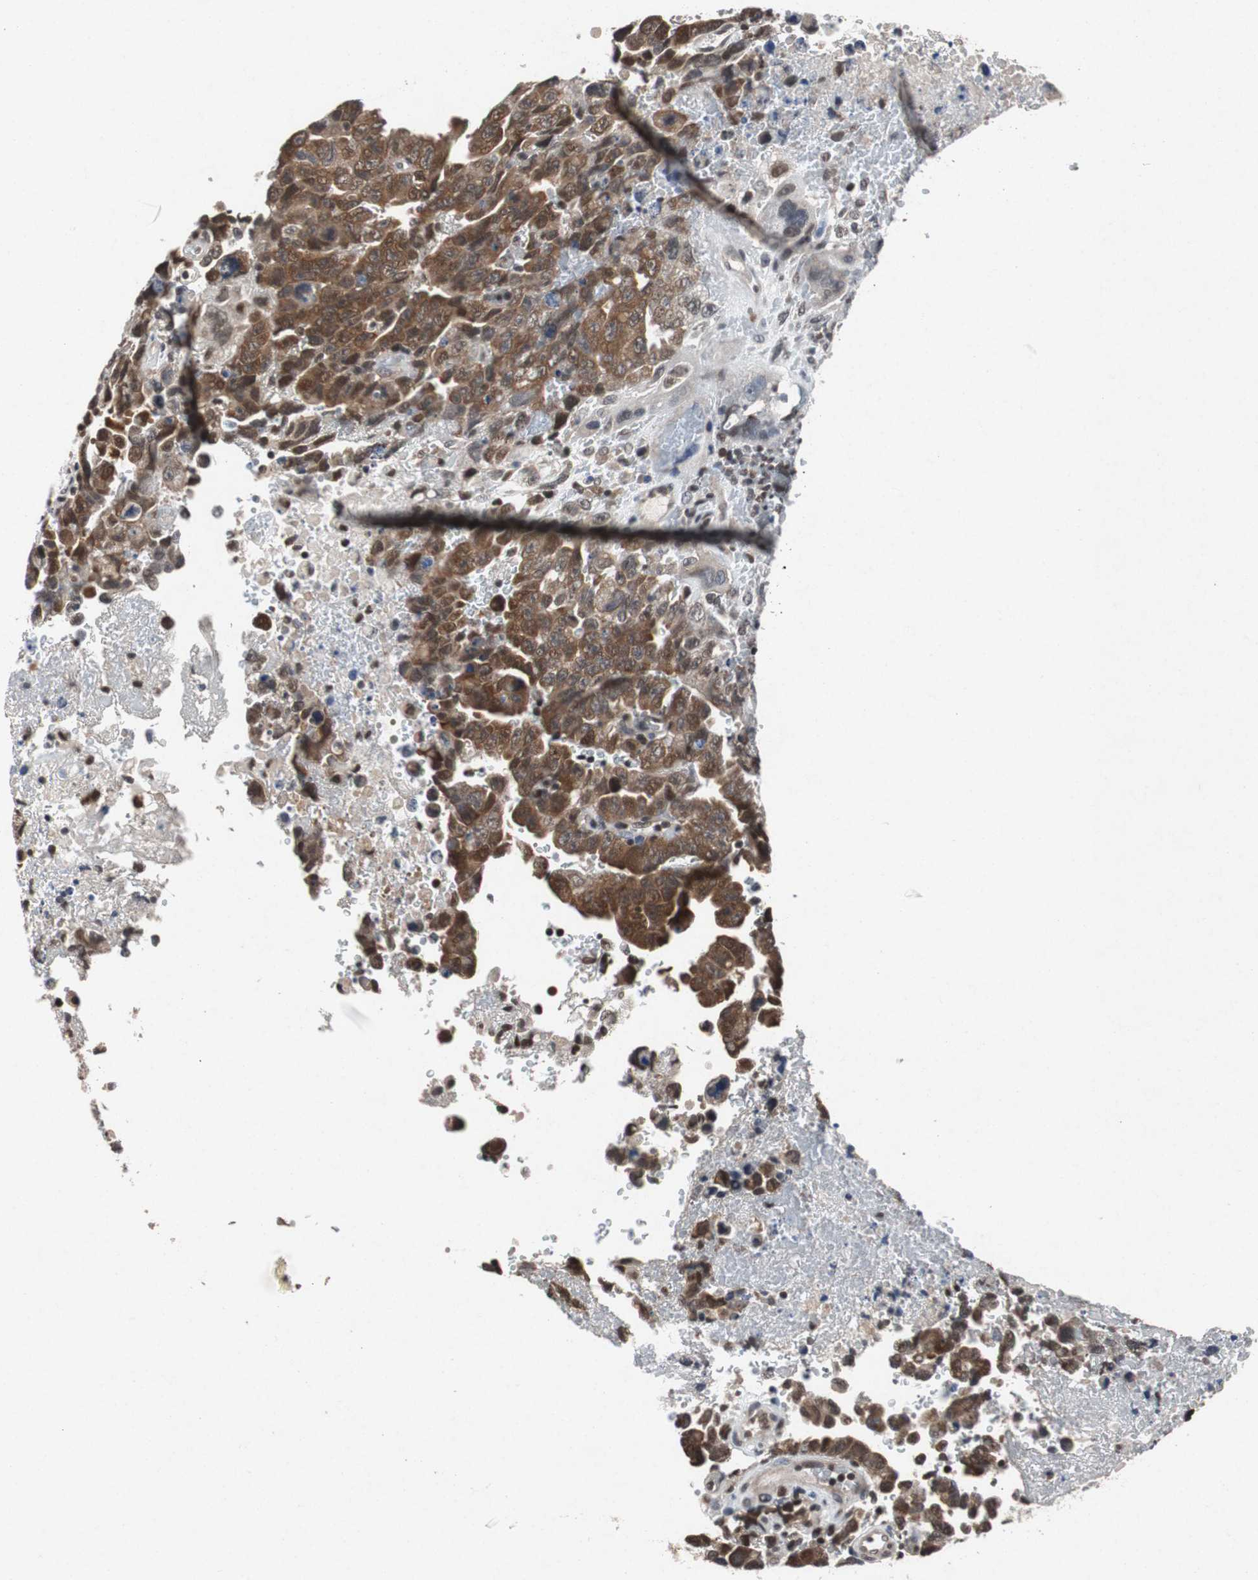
{"staining": {"intensity": "strong", "quantity": ">75%", "location": "cytoplasmic/membranous"}, "tissue": "testis cancer", "cell_type": "Tumor cells", "image_type": "cancer", "snomed": [{"axis": "morphology", "description": "Carcinoma, Embryonal, NOS"}, {"axis": "topography", "description": "Testis"}], "caption": "IHC staining of testis cancer, which shows high levels of strong cytoplasmic/membranous expression in approximately >75% of tumor cells indicating strong cytoplasmic/membranous protein staining. The staining was performed using DAB (brown) for protein detection and nuclei were counterstained in hematoxylin (blue).", "gene": "TP63", "patient": {"sex": "male", "age": 28}}